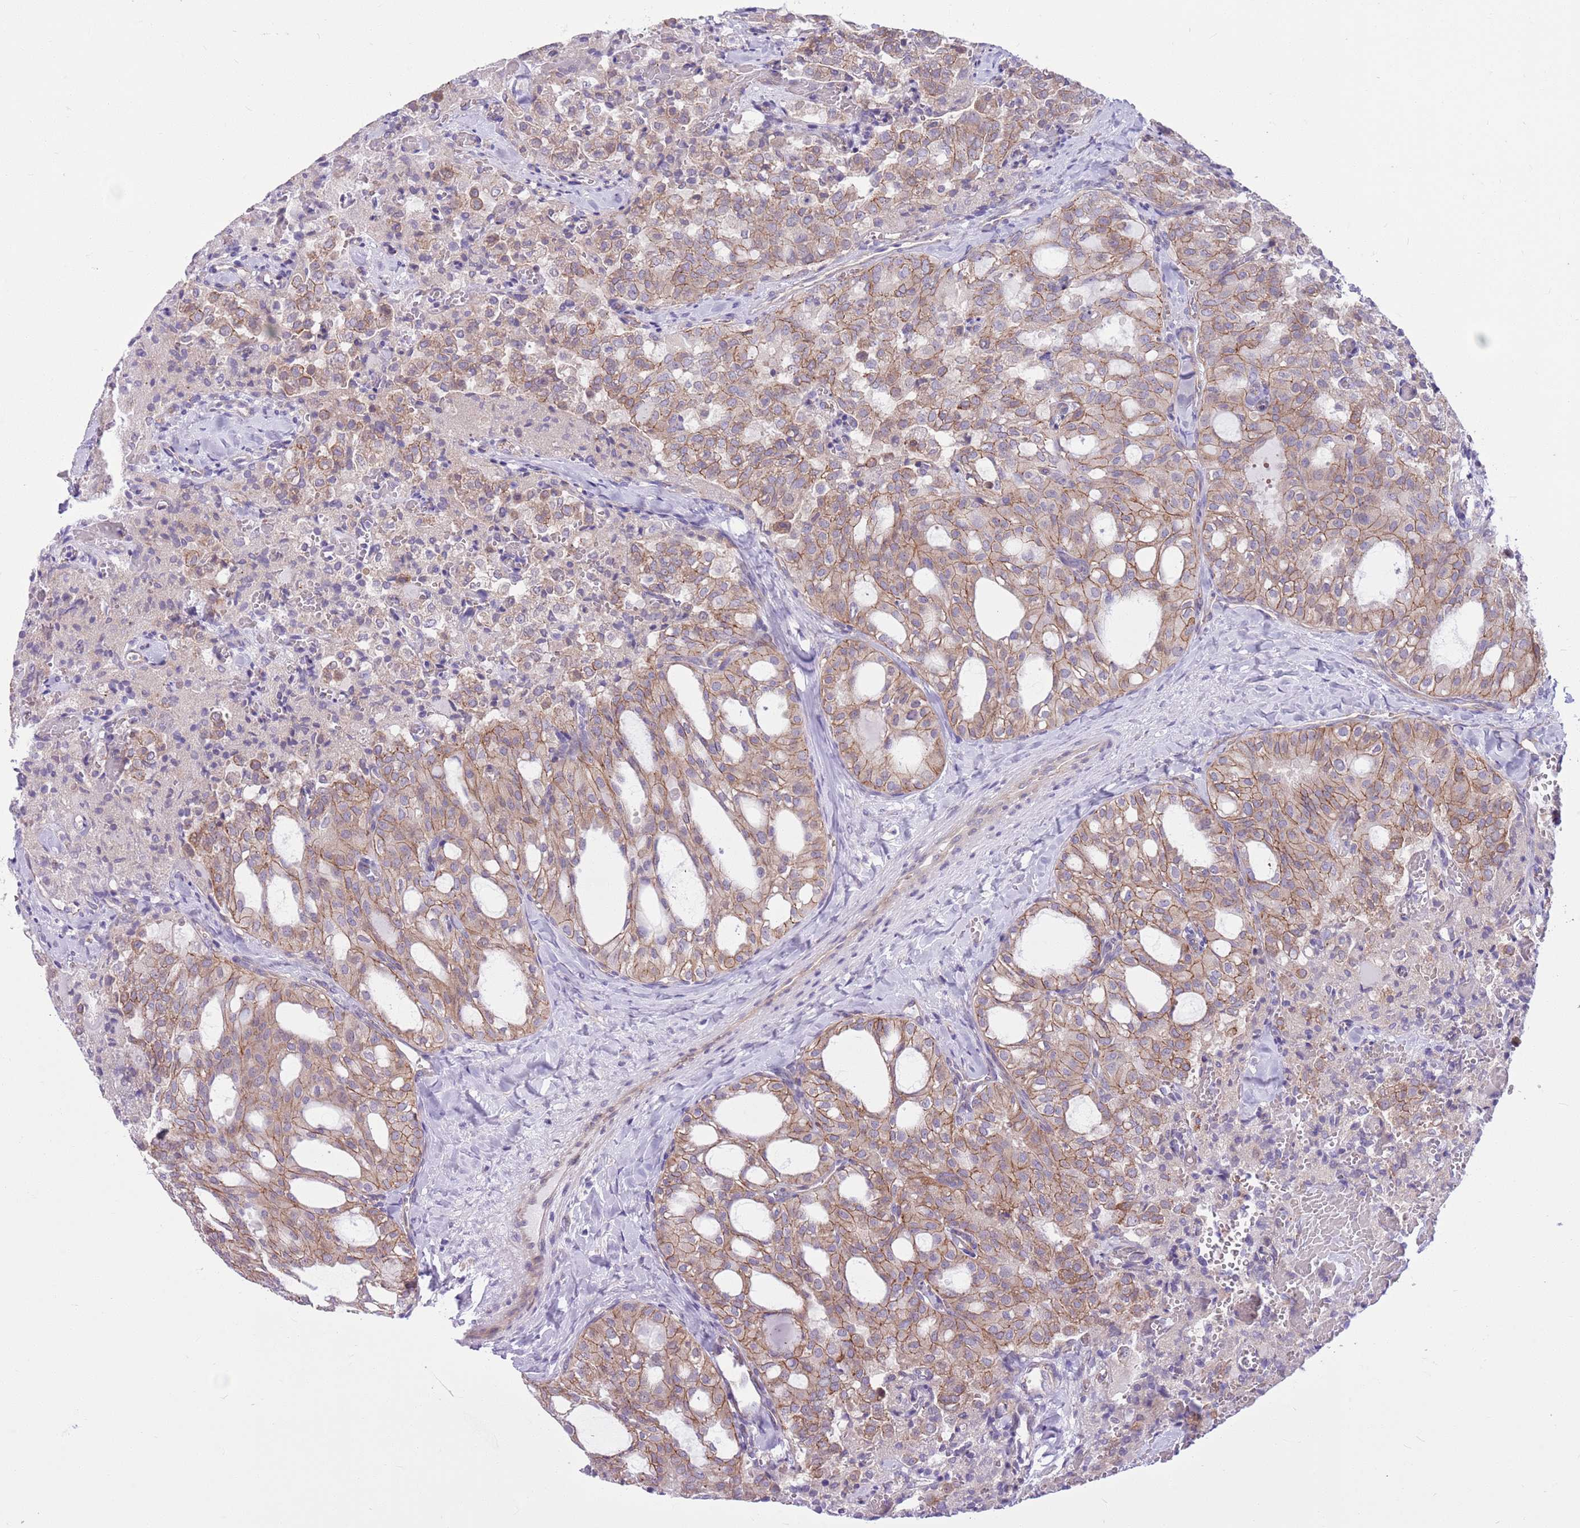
{"staining": {"intensity": "moderate", "quantity": "25%-75%", "location": "cytoplasmic/membranous"}, "tissue": "thyroid cancer", "cell_type": "Tumor cells", "image_type": "cancer", "snomed": [{"axis": "morphology", "description": "Follicular adenoma carcinoma, NOS"}, {"axis": "topography", "description": "Thyroid gland"}], "caption": "A brown stain shows moderate cytoplasmic/membranous expression of a protein in follicular adenoma carcinoma (thyroid) tumor cells. Nuclei are stained in blue.", "gene": "PARP8", "patient": {"sex": "male", "age": 75}}